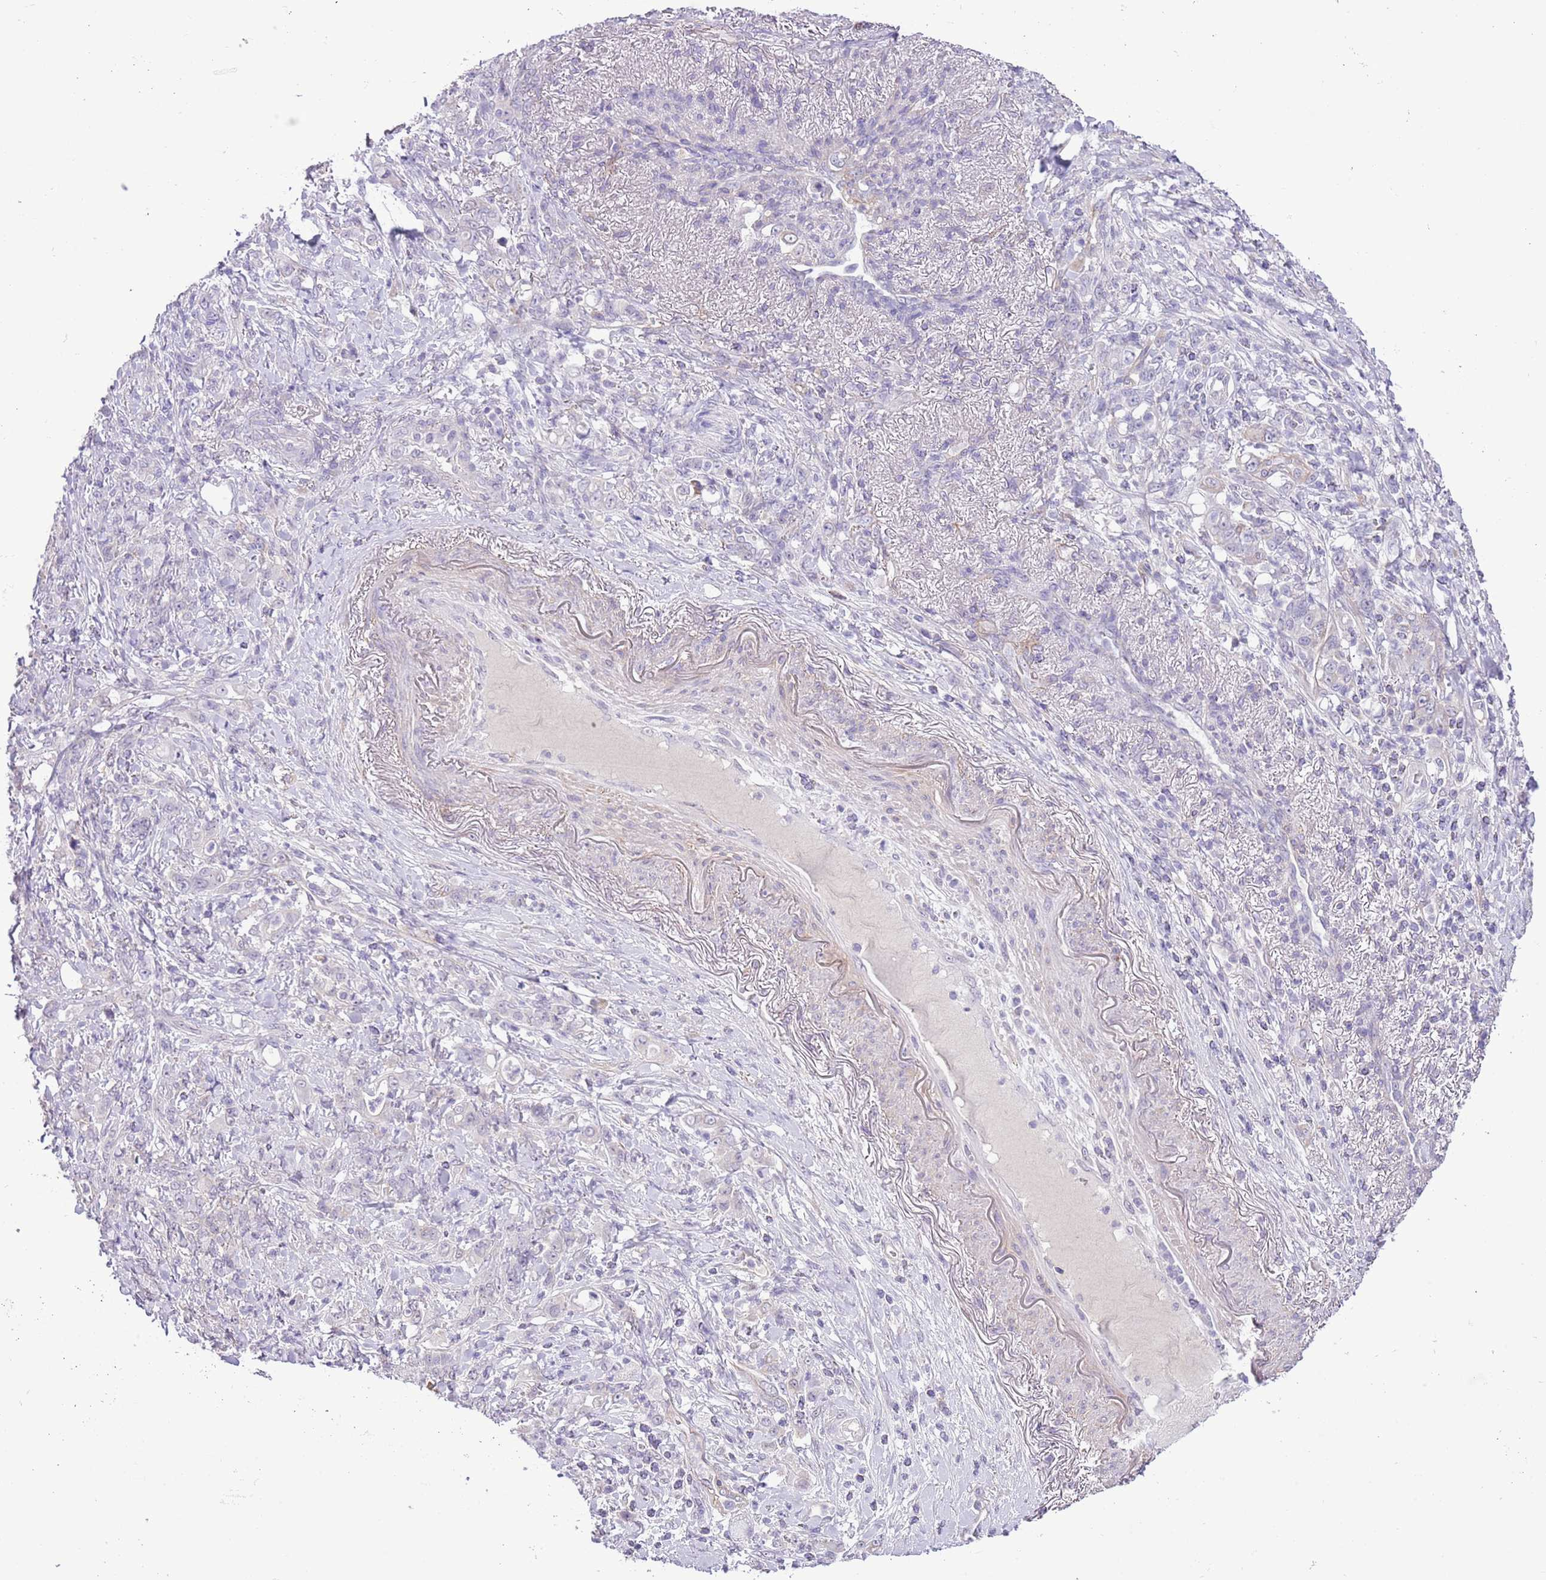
{"staining": {"intensity": "negative", "quantity": "none", "location": "none"}, "tissue": "stomach cancer", "cell_type": "Tumor cells", "image_type": "cancer", "snomed": [{"axis": "morphology", "description": "Normal tissue, NOS"}, {"axis": "morphology", "description": "Adenocarcinoma, NOS"}, {"axis": "topography", "description": "Stomach"}], "caption": "Tumor cells are negative for protein expression in human stomach cancer (adenocarcinoma).", "gene": "MIDN", "patient": {"sex": "female", "age": 79}}